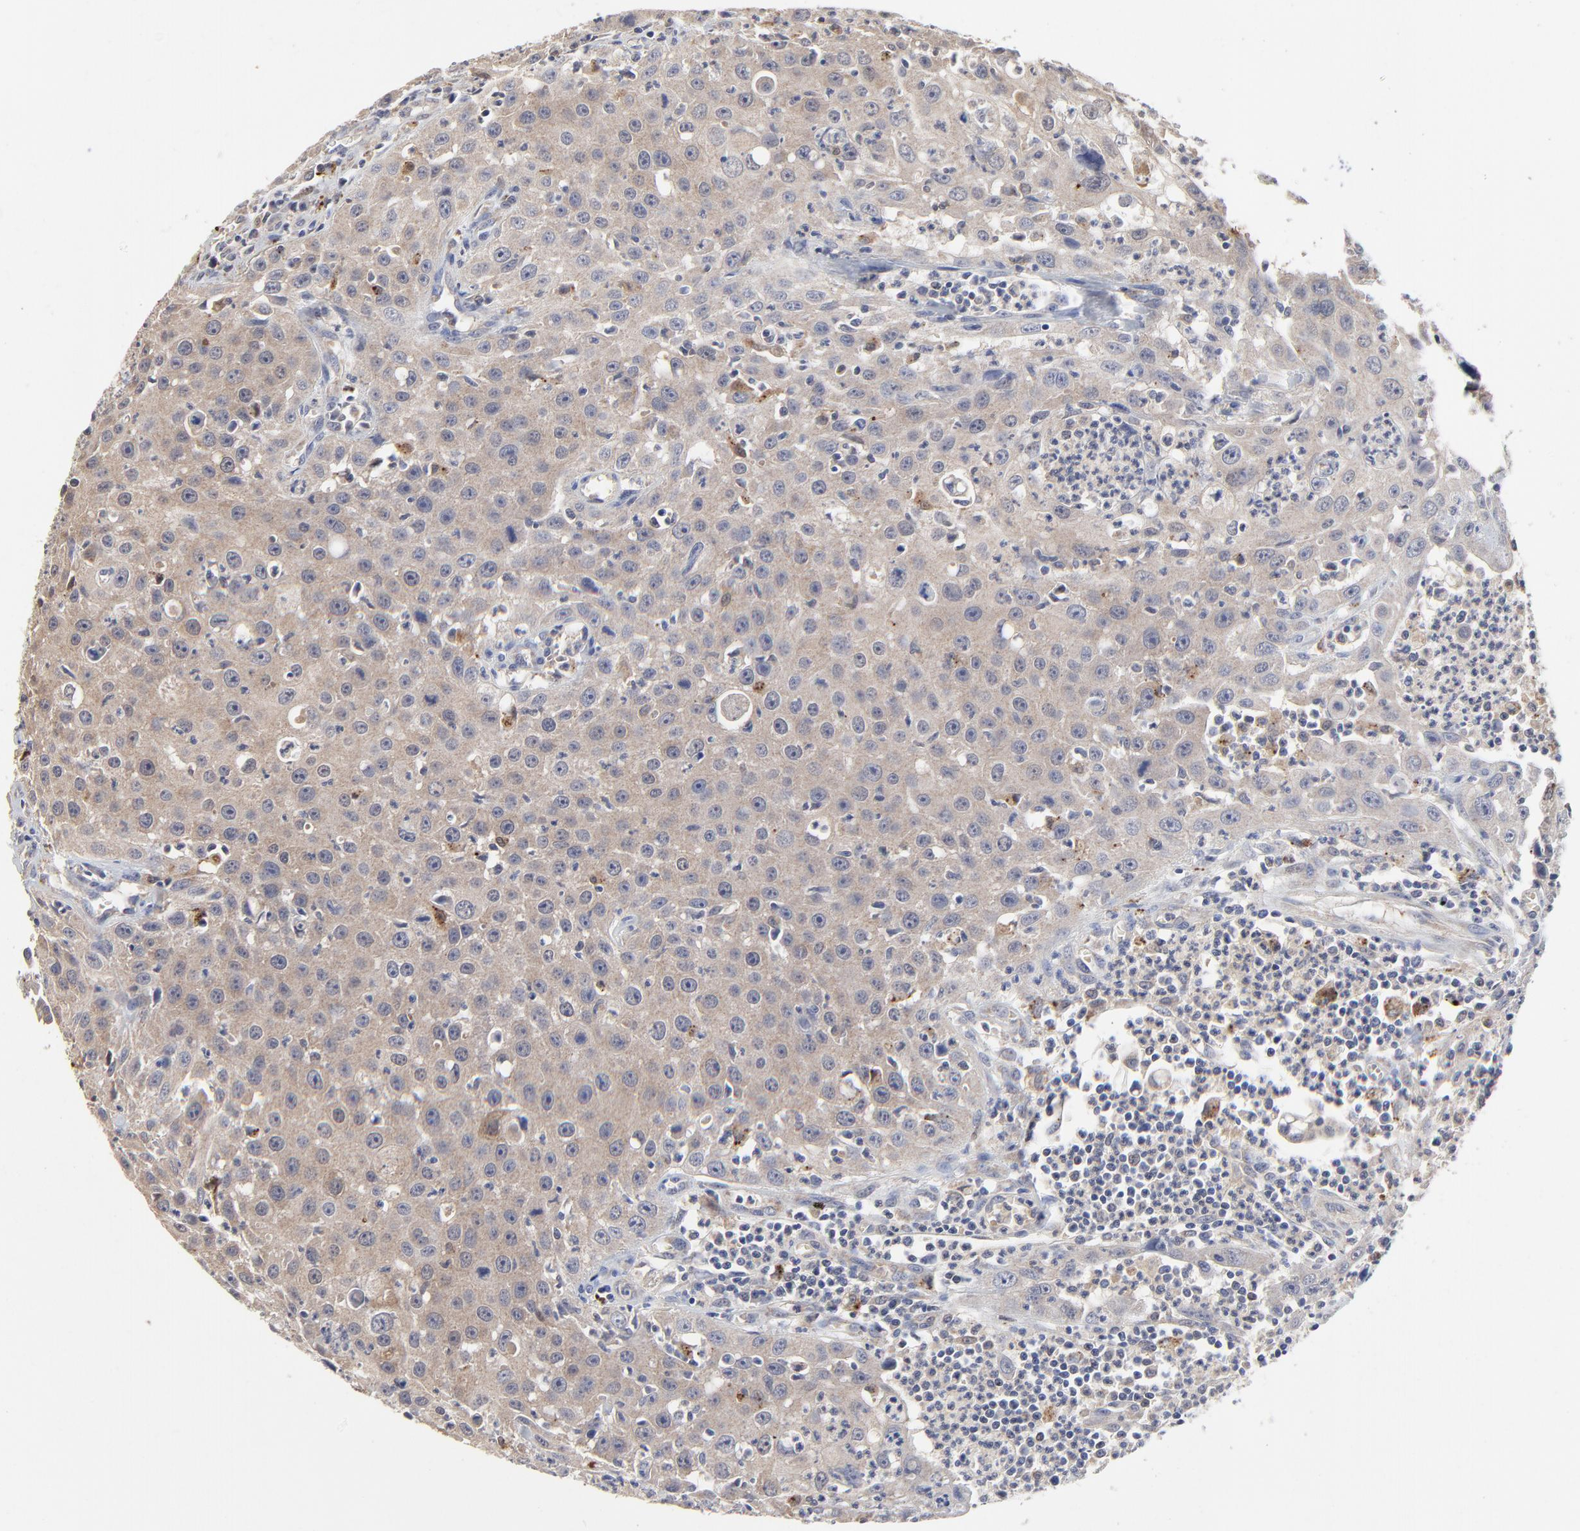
{"staining": {"intensity": "weak", "quantity": ">75%", "location": "cytoplasmic/membranous"}, "tissue": "urothelial cancer", "cell_type": "Tumor cells", "image_type": "cancer", "snomed": [{"axis": "morphology", "description": "Urothelial carcinoma, High grade"}, {"axis": "topography", "description": "Urinary bladder"}], "caption": "The image displays immunohistochemical staining of high-grade urothelial carcinoma. There is weak cytoplasmic/membranous staining is appreciated in approximately >75% of tumor cells.", "gene": "LGALS3", "patient": {"sex": "male", "age": 66}}